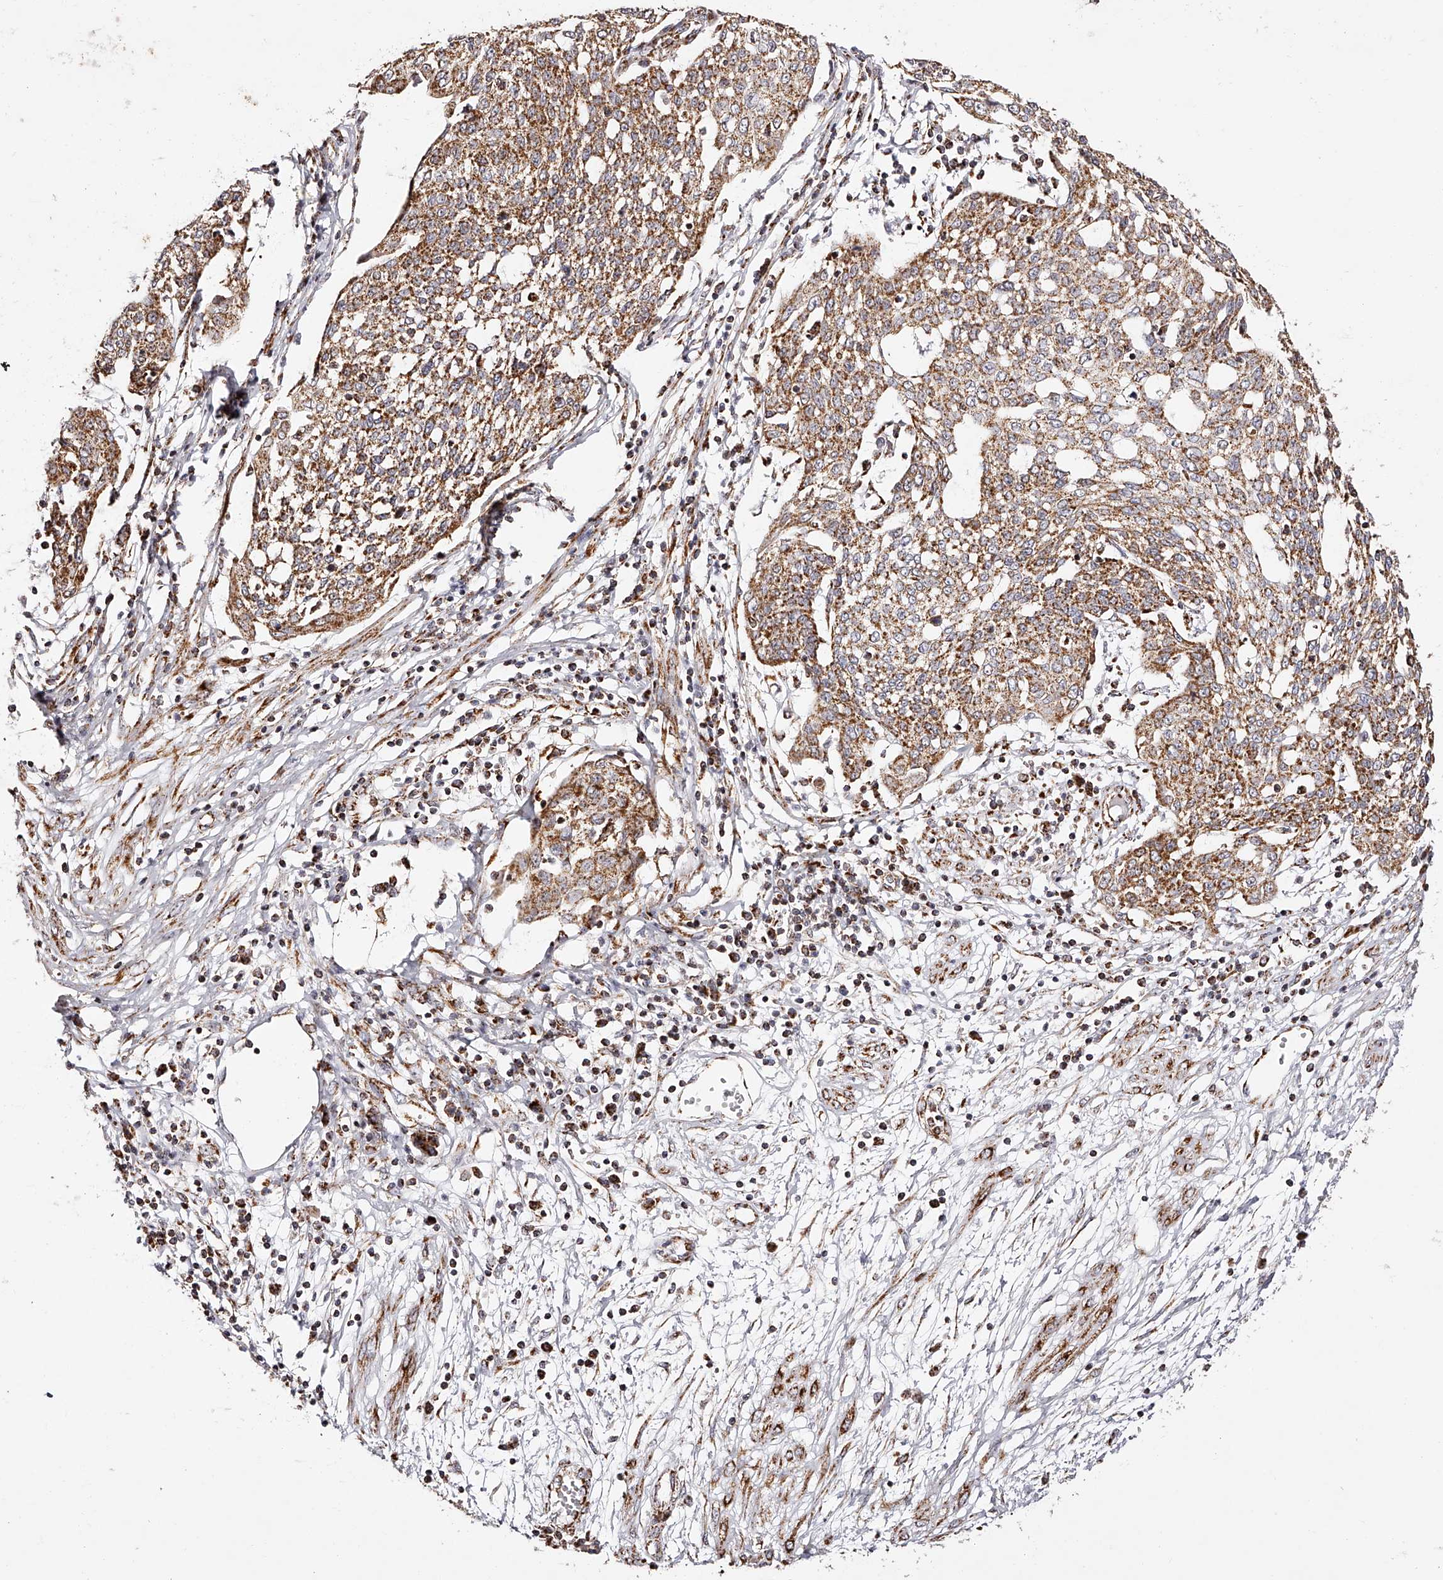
{"staining": {"intensity": "strong", "quantity": ">75%", "location": "cytoplasmic/membranous"}, "tissue": "cervical cancer", "cell_type": "Tumor cells", "image_type": "cancer", "snomed": [{"axis": "morphology", "description": "Squamous cell carcinoma, NOS"}, {"axis": "topography", "description": "Cervix"}], "caption": "An immunohistochemistry micrograph of neoplastic tissue is shown. Protein staining in brown highlights strong cytoplasmic/membranous positivity in cervical cancer within tumor cells.", "gene": "NDUFV3", "patient": {"sex": "female", "age": 34}}